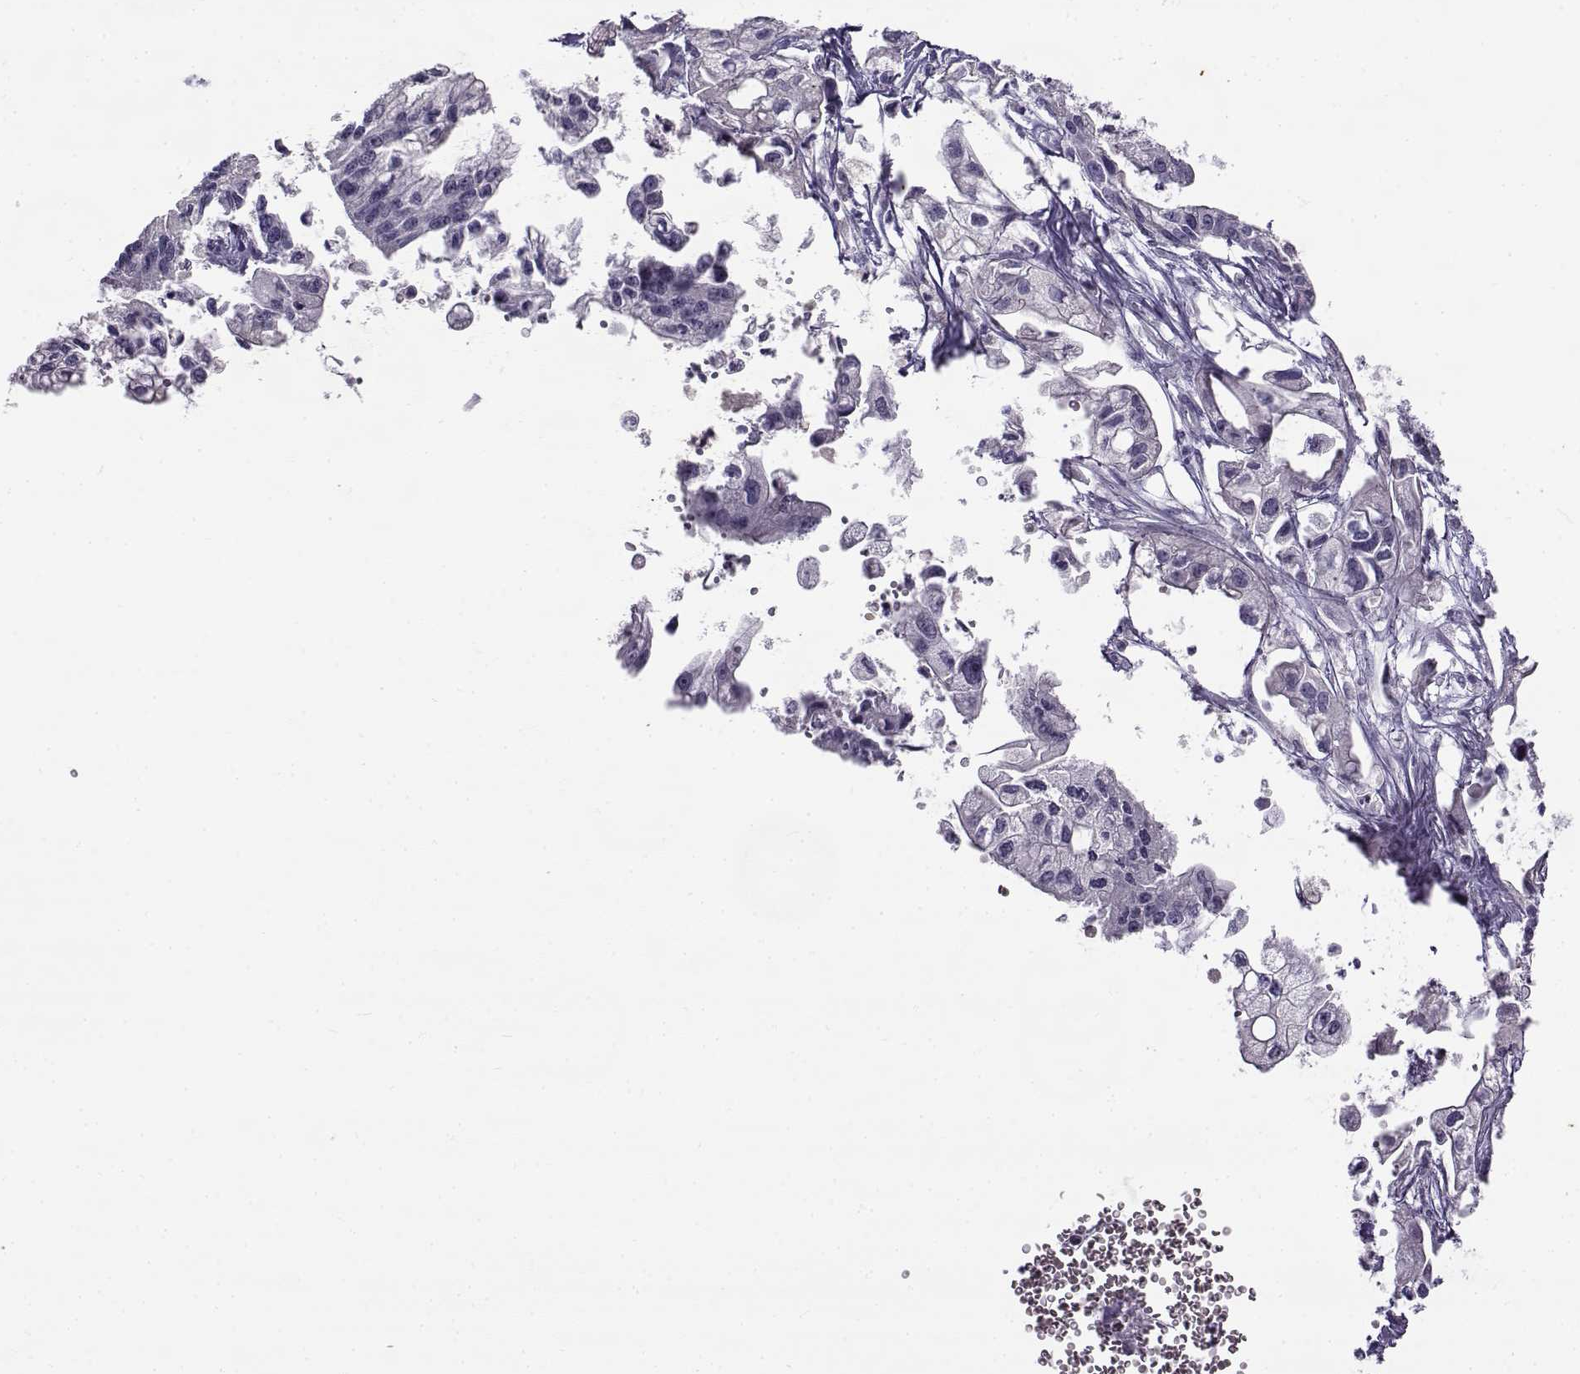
{"staining": {"intensity": "negative", "quantity": "none", "location": "none"}, "tissue": "pancreatic cancer", "cell_type": "Tumor cells", "image_type": "cancer", "snomed": [{"axis": "morphology", "description": "Adenocarcinoma, NOS"}, {"axis": "topography", "description": "Pancreas"}], "caption": "This is an immunohistochemistry (IHC) histopathology image of pancreatic cancer. There is no expression in tumor cells.", "gene": "TEX55", "patient": {"sex": "male", "age": 70}}